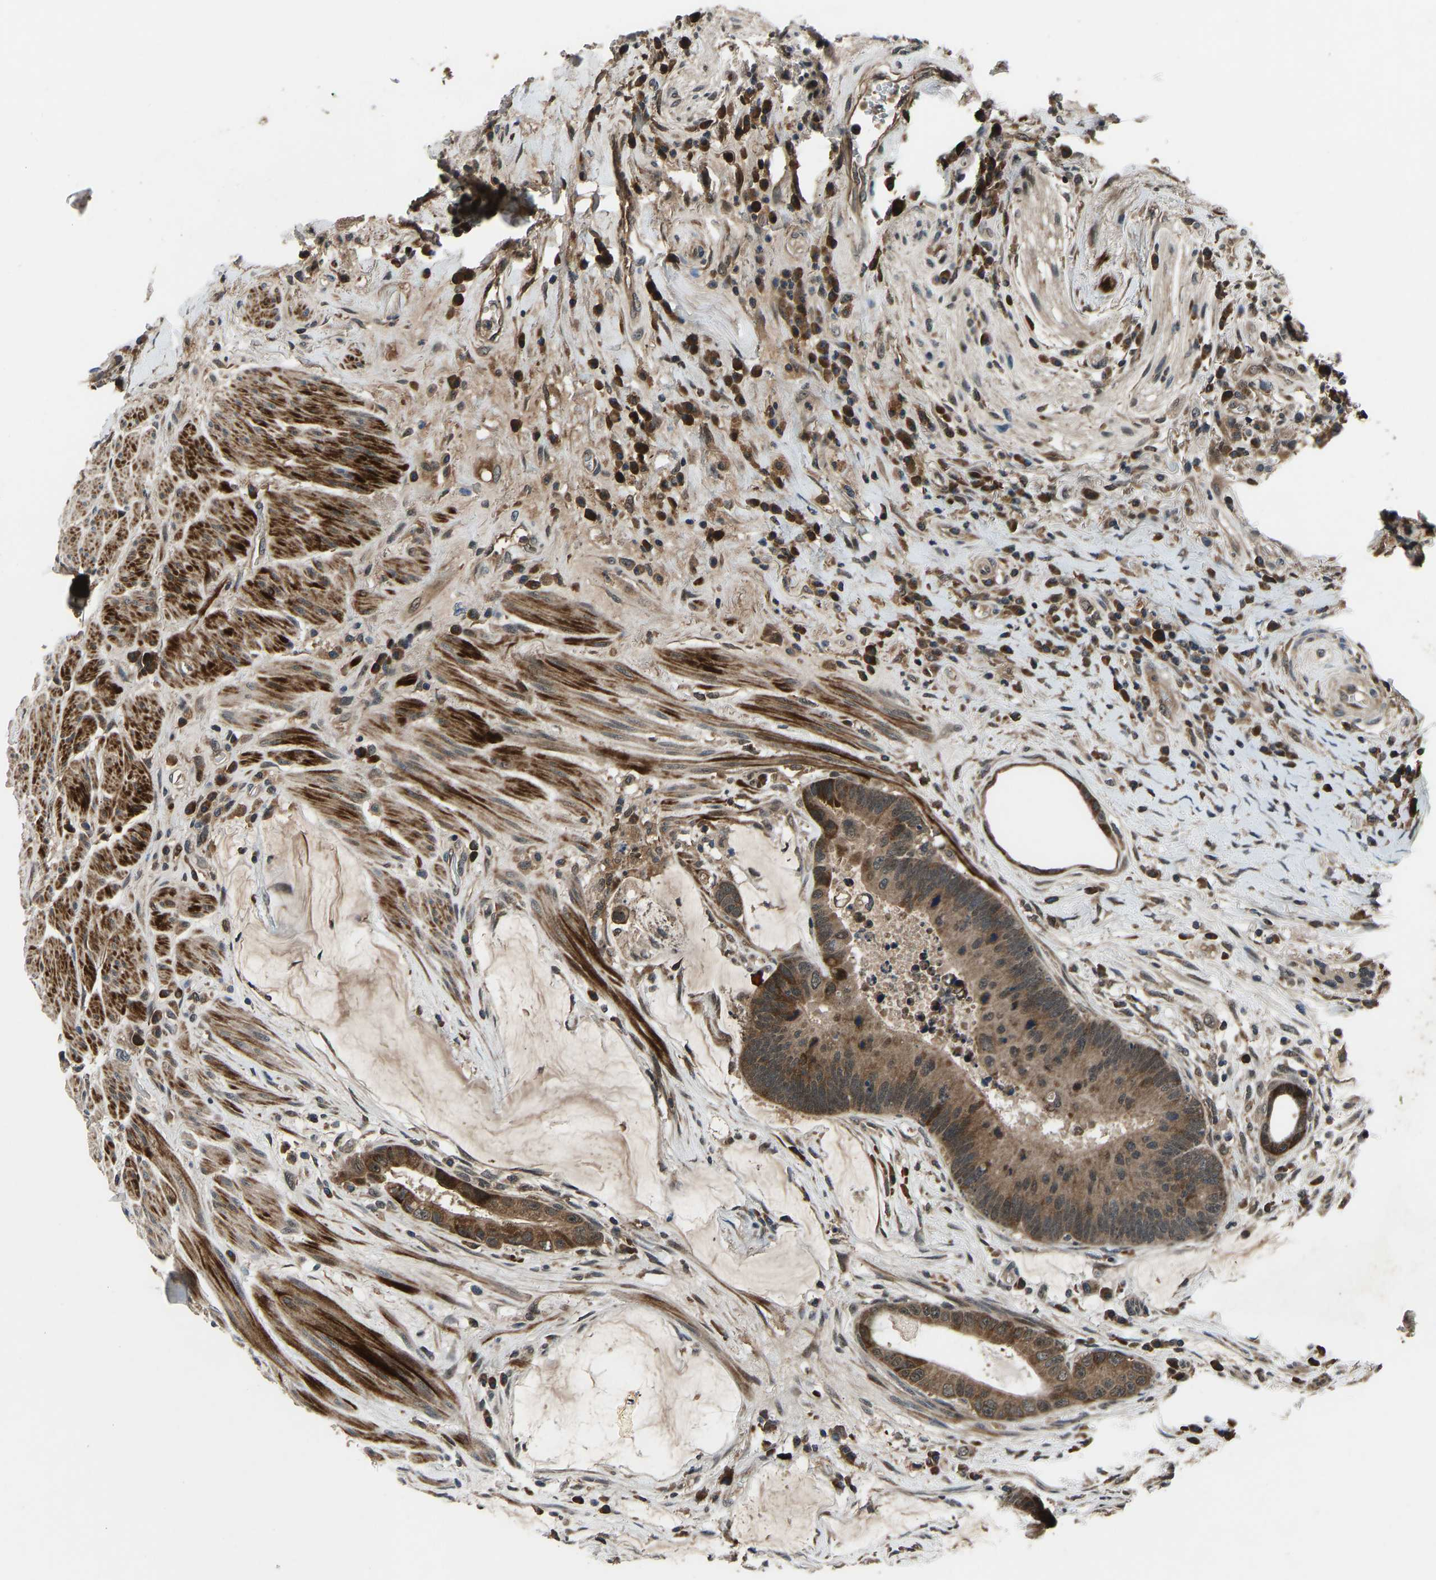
{"staining": {"intensity": "moderate", "quantity": ">75%", "location": "cytoplasmic/membranous,nuclear"}, "tissue": "colorectal cancer", "cell_type": "Tumor cells", "image_type": "cancer", "snomed": [{"axis": "morphology", "description": "Adenocarcinoma, NOS"}, {"axis": "topography", "description": "Rectum"}], "caption": "Protein staining exhibits moderate cytoplasmic/membranous and nuclear positivity in about >75% of tumor cells in colorectal adenocarcinoma.", "gene": "RLIM", "patient": {"sex": "female", "age": 89}}